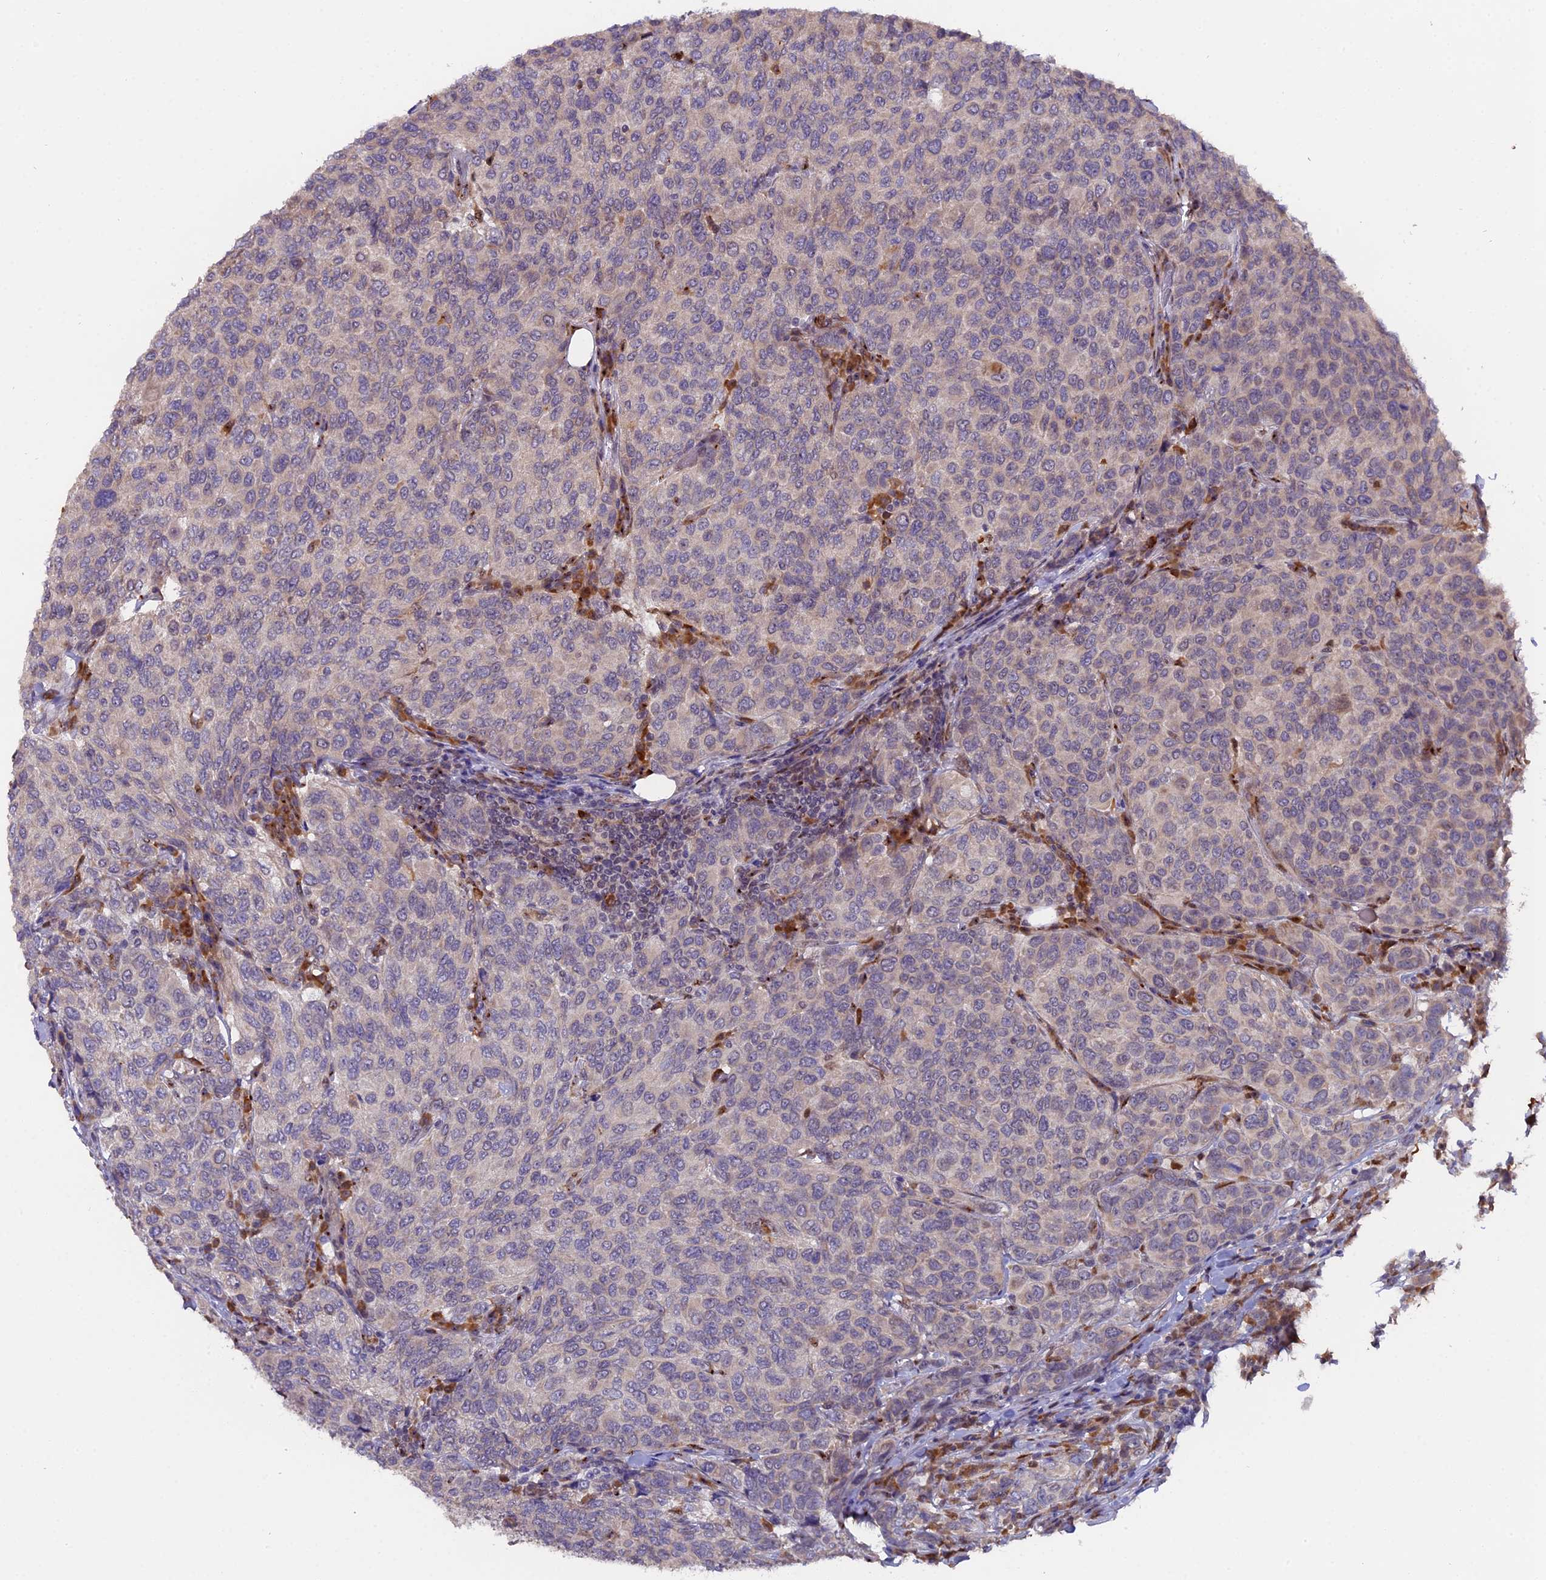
{"staining": {"intensity": "negative", "quantity": "none", "location": "none"}, "tissue": "breast cancer", "cell_type": "Tumor cells", "image_type": "cancer", "snomed": [{"axis": "morphology", "description": "Duct carcinoma"}, {"axis": "topography", "description": "Breast"}], "caption": "Breast invasive ductal carcinoma was stained to show a protein in brown. There is no significant positivity in tumor cells.", "gene": "FAM118B", "patient": {"sex": "female", "age": 55}}